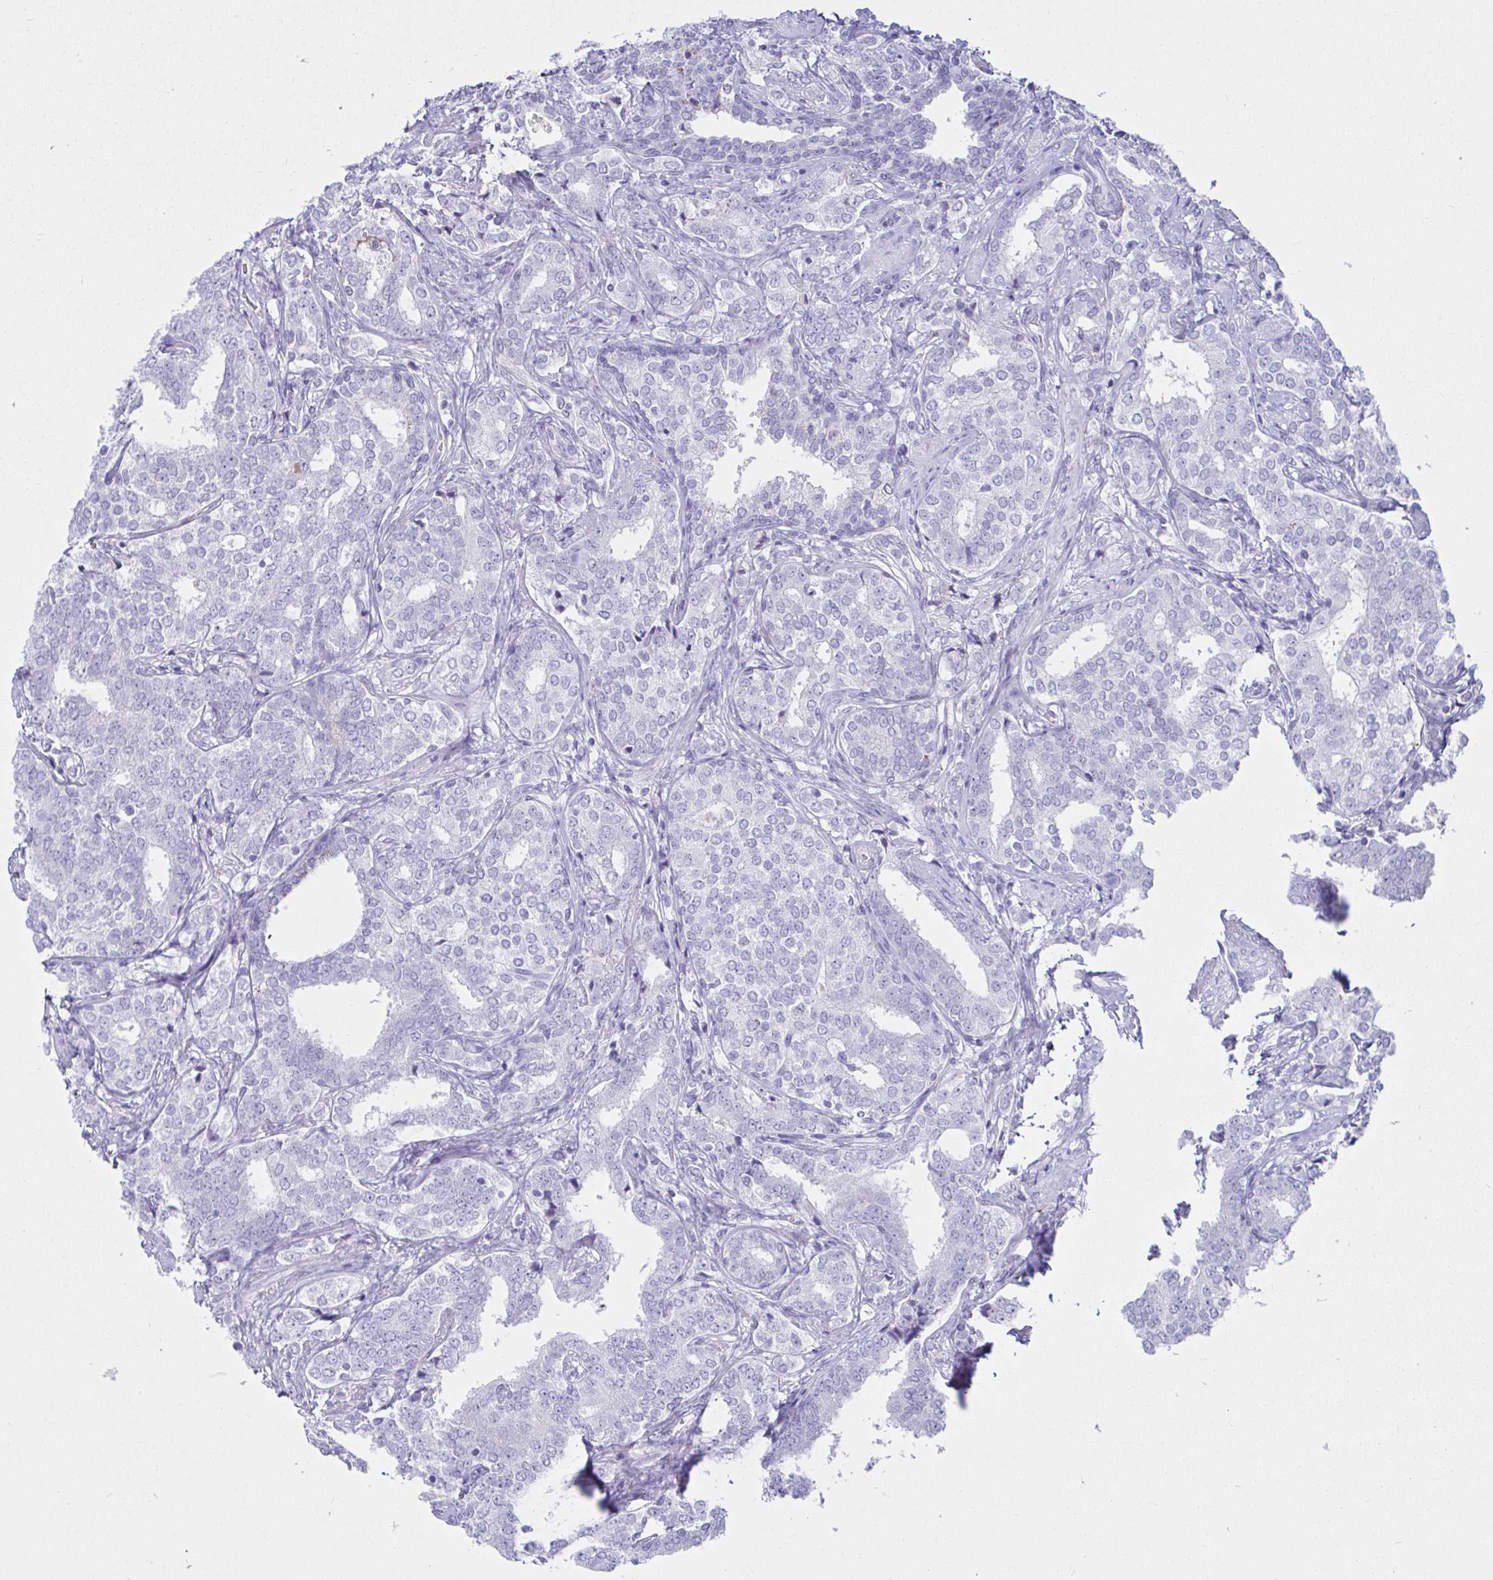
{"staining": {"intensity": "negative", "quantity": "none", "location": "none"}, "tissue": "prostate cancer", "cell_type": "Tumor cells", "image_type": "cancer", "snomed": [{"axis": "morphology", "description": "Adenocarcinoma, High grade"}, {"axis": "topography", "description": "Prostate"}], "caption": "Immunohistochemistry image of prostate cancer stained for a protein (brown), which exhibits no expression in tumor cells. Nuclei are stained in blue.", "gene": "SAA4", "patient": {"sex": "male", "age": 72}}